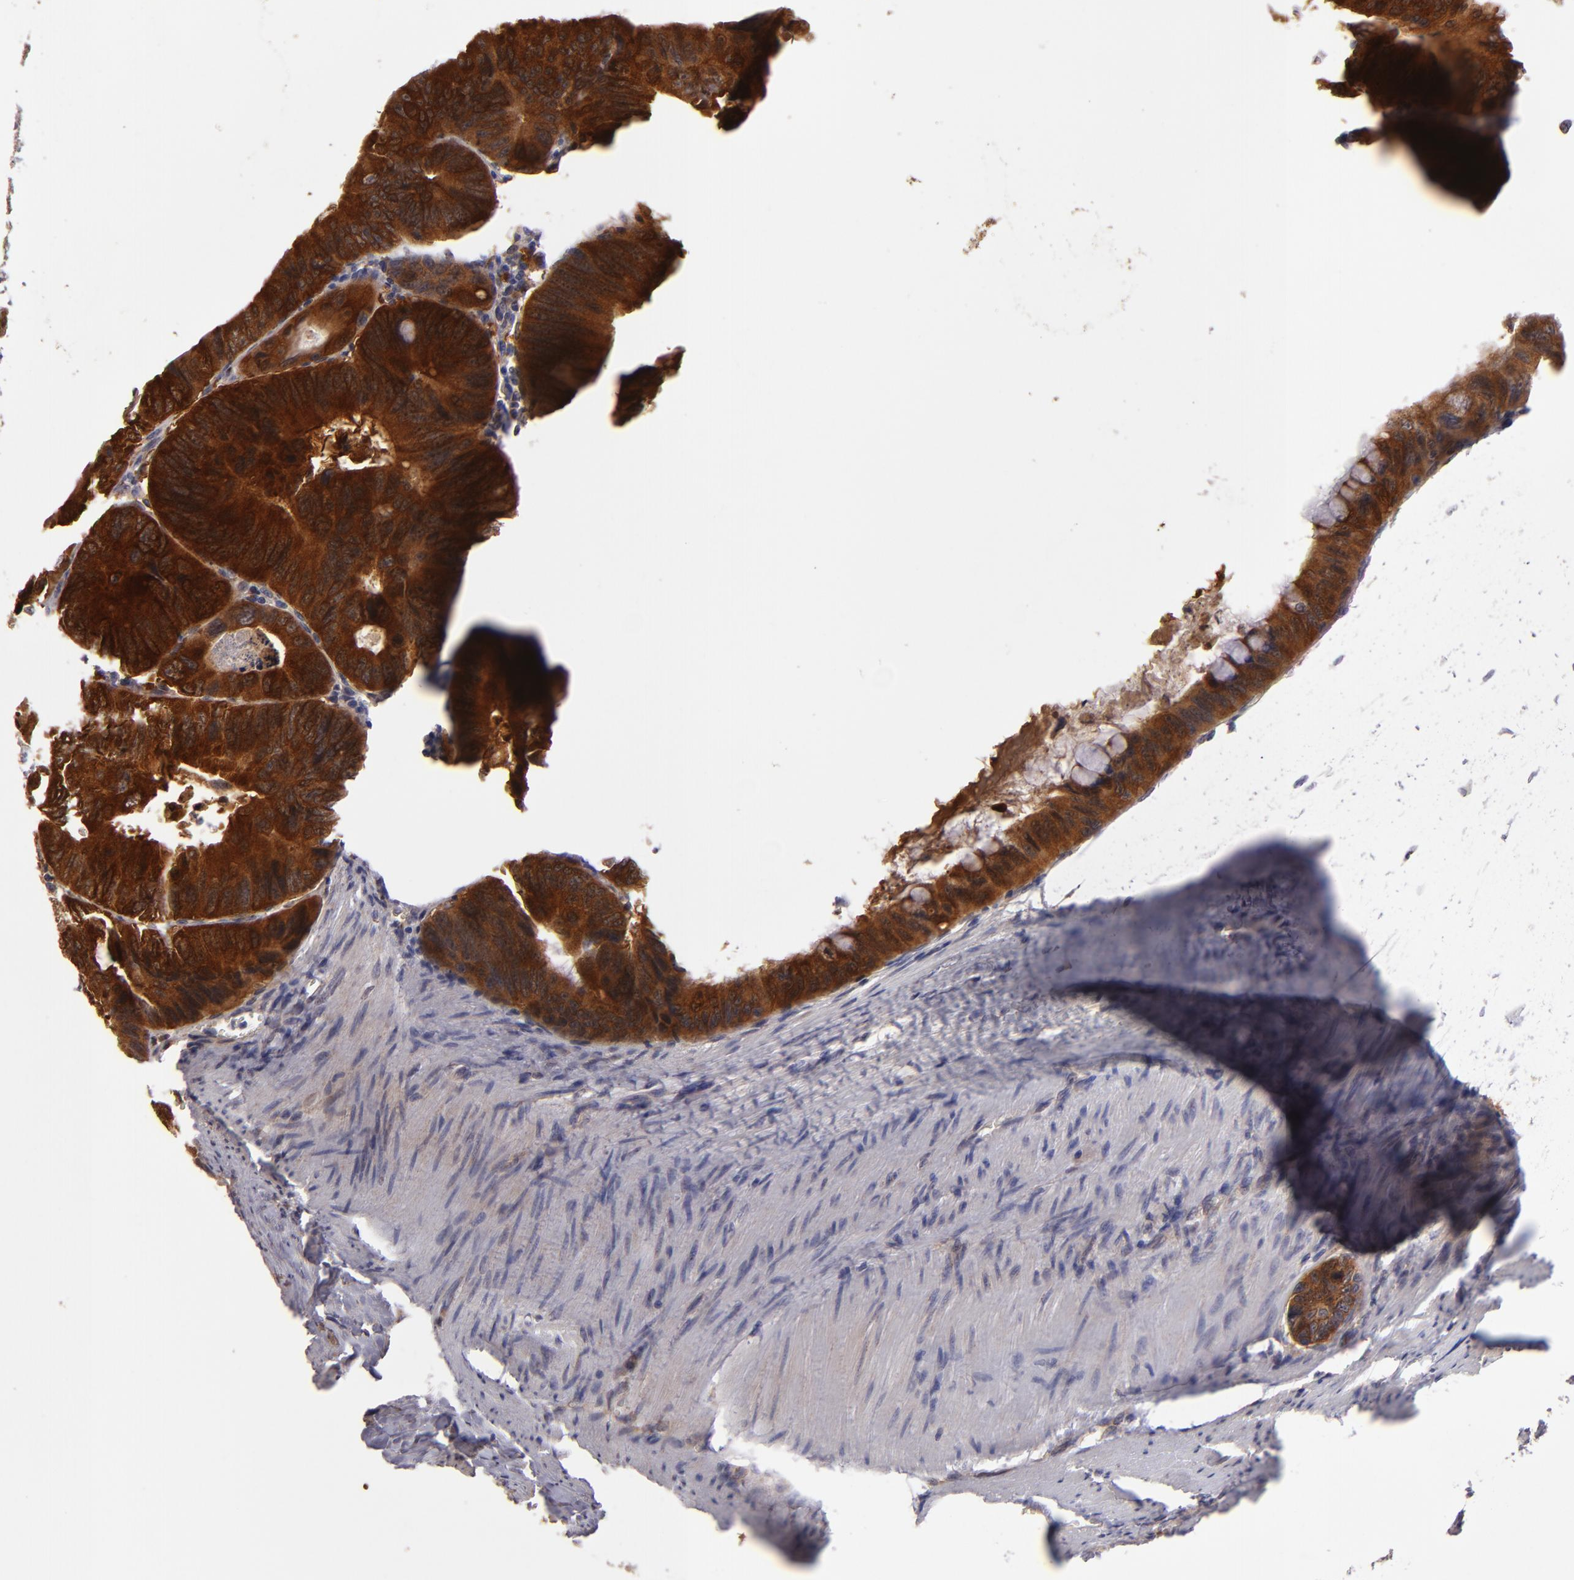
{"staining": {"intensity": "strong", "quantity": ">75%", "location": "cytoplasmic/membranous"}, "tissue": "colorectal cancer", "cell_type": "Tumor cells", "image_type": "cancer", "snomed": [{"axis": "morphology", "description": "Adenocarcinoma, NOS"}, {"axis": "topography", "description": "Colon"}], "caption": "Colorectal adenocarcinoma stained with DAB immunohistochemistry (IHC) reveals high levels of strong cytoplasmic/membranous expression in about >75% of tumor cells. Using DAB (brown) and hematoxylin (blue) stains, captured at high magnification using brightfield microscopy.", "gene": "SH2D4A", "patient": {"sex": "female", "age": 55}}